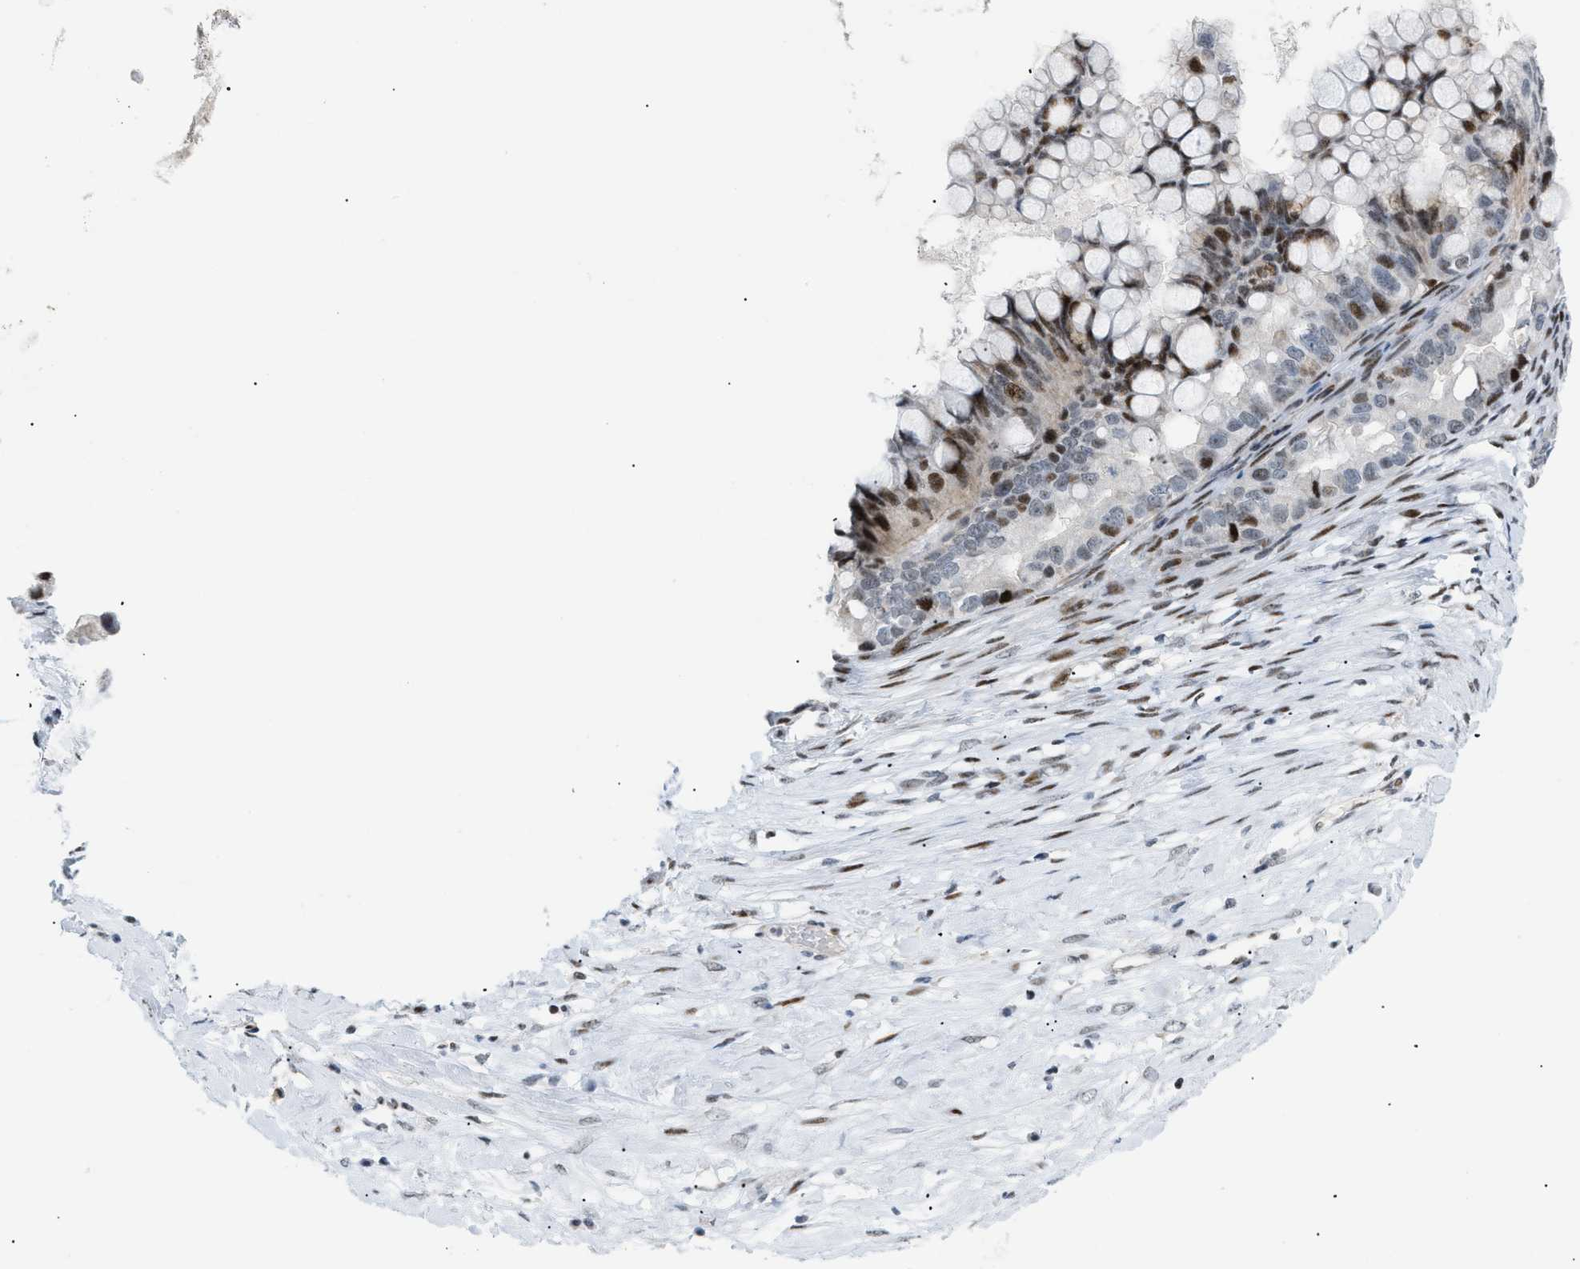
{"staining": {"intensity": "strong", "quantity": "25%-75%", "location": "nuclear"}, "tissue": "ovarian cancer", "cell_type": "Tumor cells", "image_type": "cancer", "snomed": [{"axis": "morphology", "description": "Cystadenocarcinoma, mucinous, NOS"}, {"axis": "topography", "description": "Ovary"}], "caption": "This micrograph reveals immunohistochemistry (IHC) staining of ovarian cancer, with high strong nuclear staining in about 25%-75% of tumor cells.", "gene": "MED1", "patient": {"sex": "female", "age": 80}}